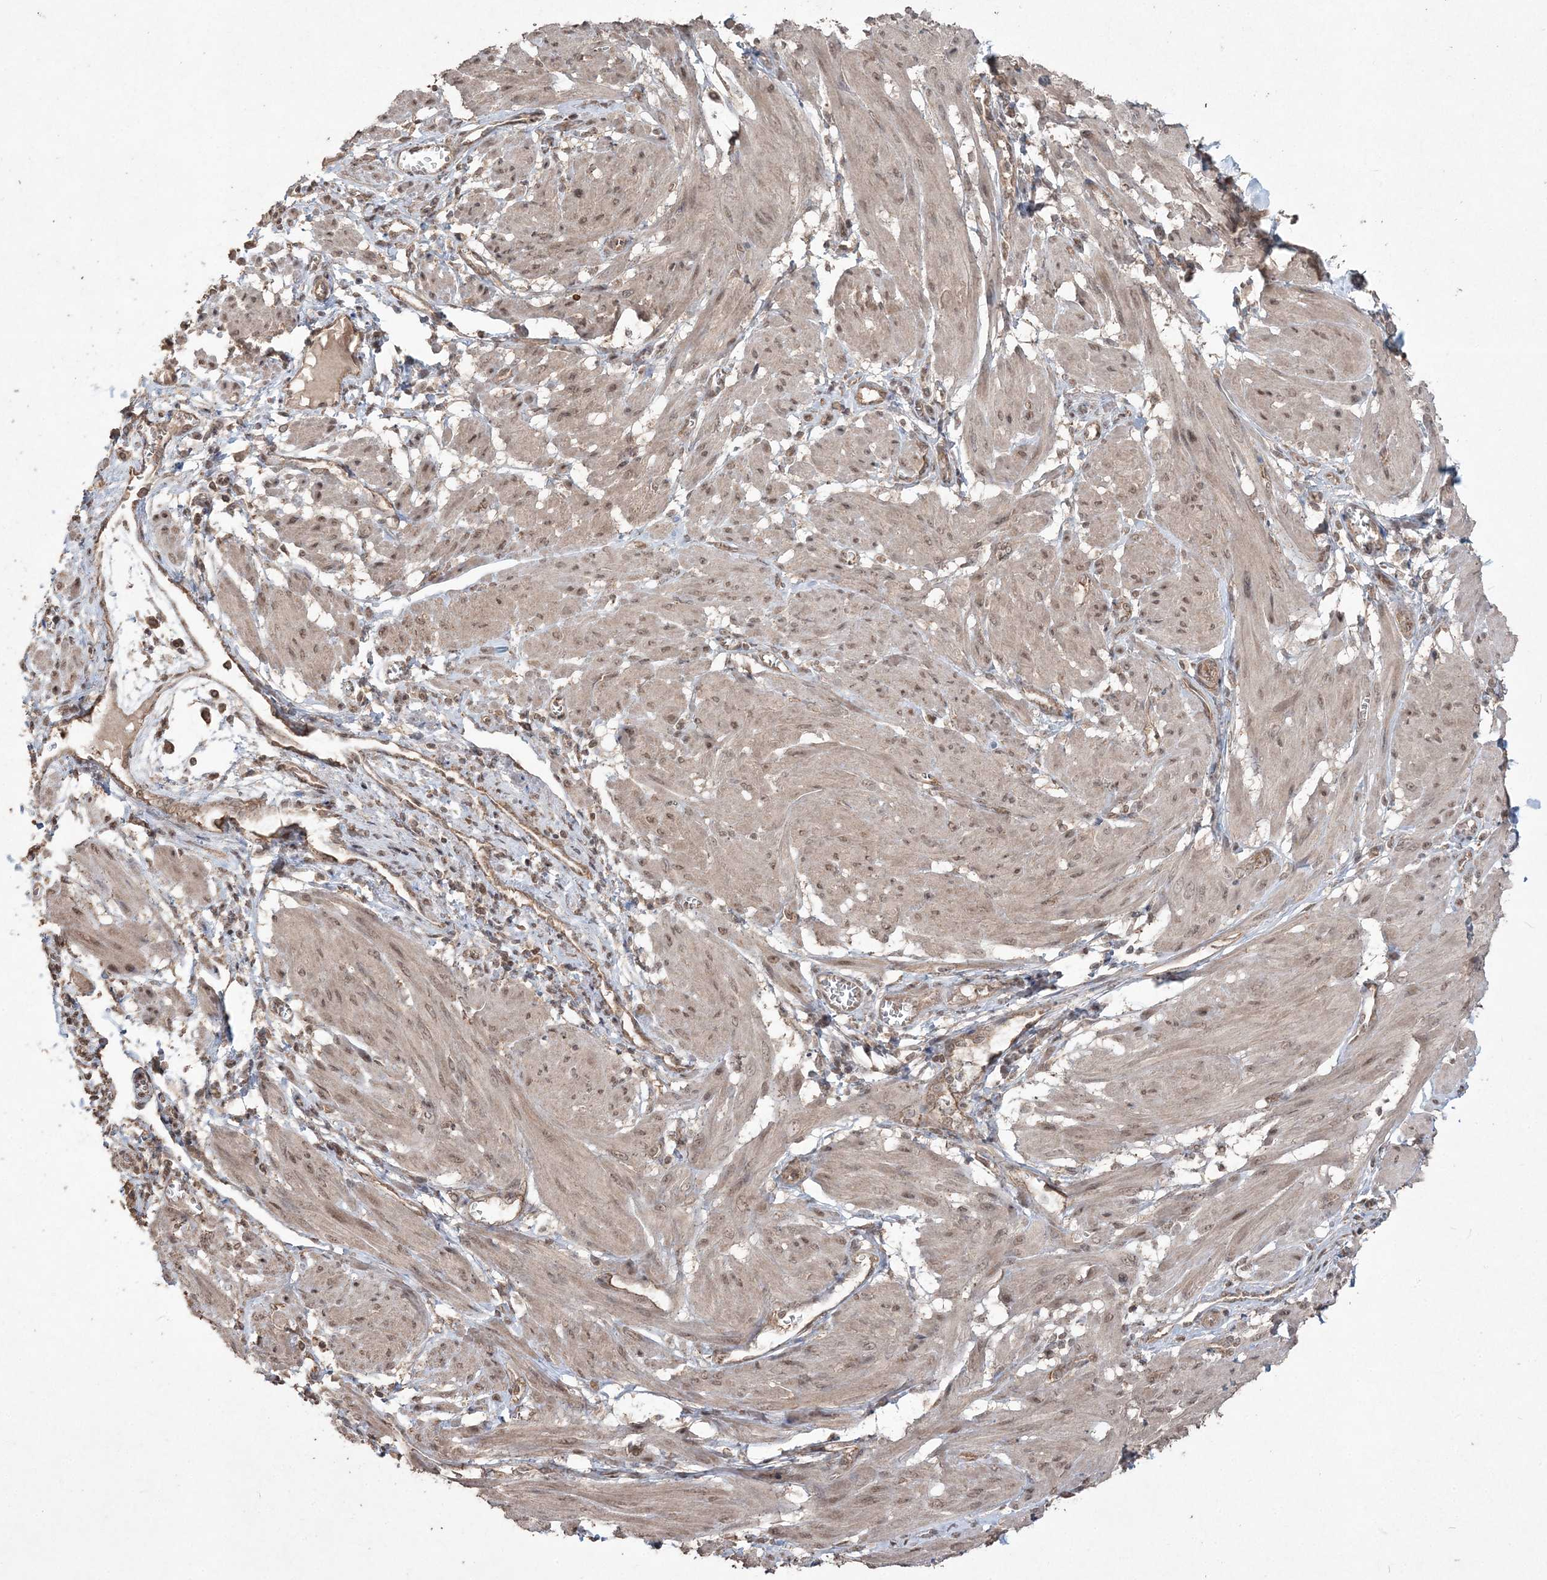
{"staining": {"intensity": "weak", "quantity": ">75%", "location": "cytoplasmic/membranous,nuclear"}, "tissue": "smooth muscle", "cell_type": "Smooth muscle cells", "image_type": "normal", "snomed": [{"axis": "morphology", "description": "Normal tissue, NOS"}, {"axis": "topography", "description": "Smooth muscle"}], "caption": "High-magnification brightfield microscopy of benign smooth muscle stained with DAB (3,3'-diaminobenzidine) (brown) and counterstained with hematoxylin (blue). smooth muscle cells exhibit weak cytoplasmic/membranous,nuclear positivity is seen in approximately>75% of cells.", "gene": "EHHADH", "patient": {"sex": "female", "age": 39}}